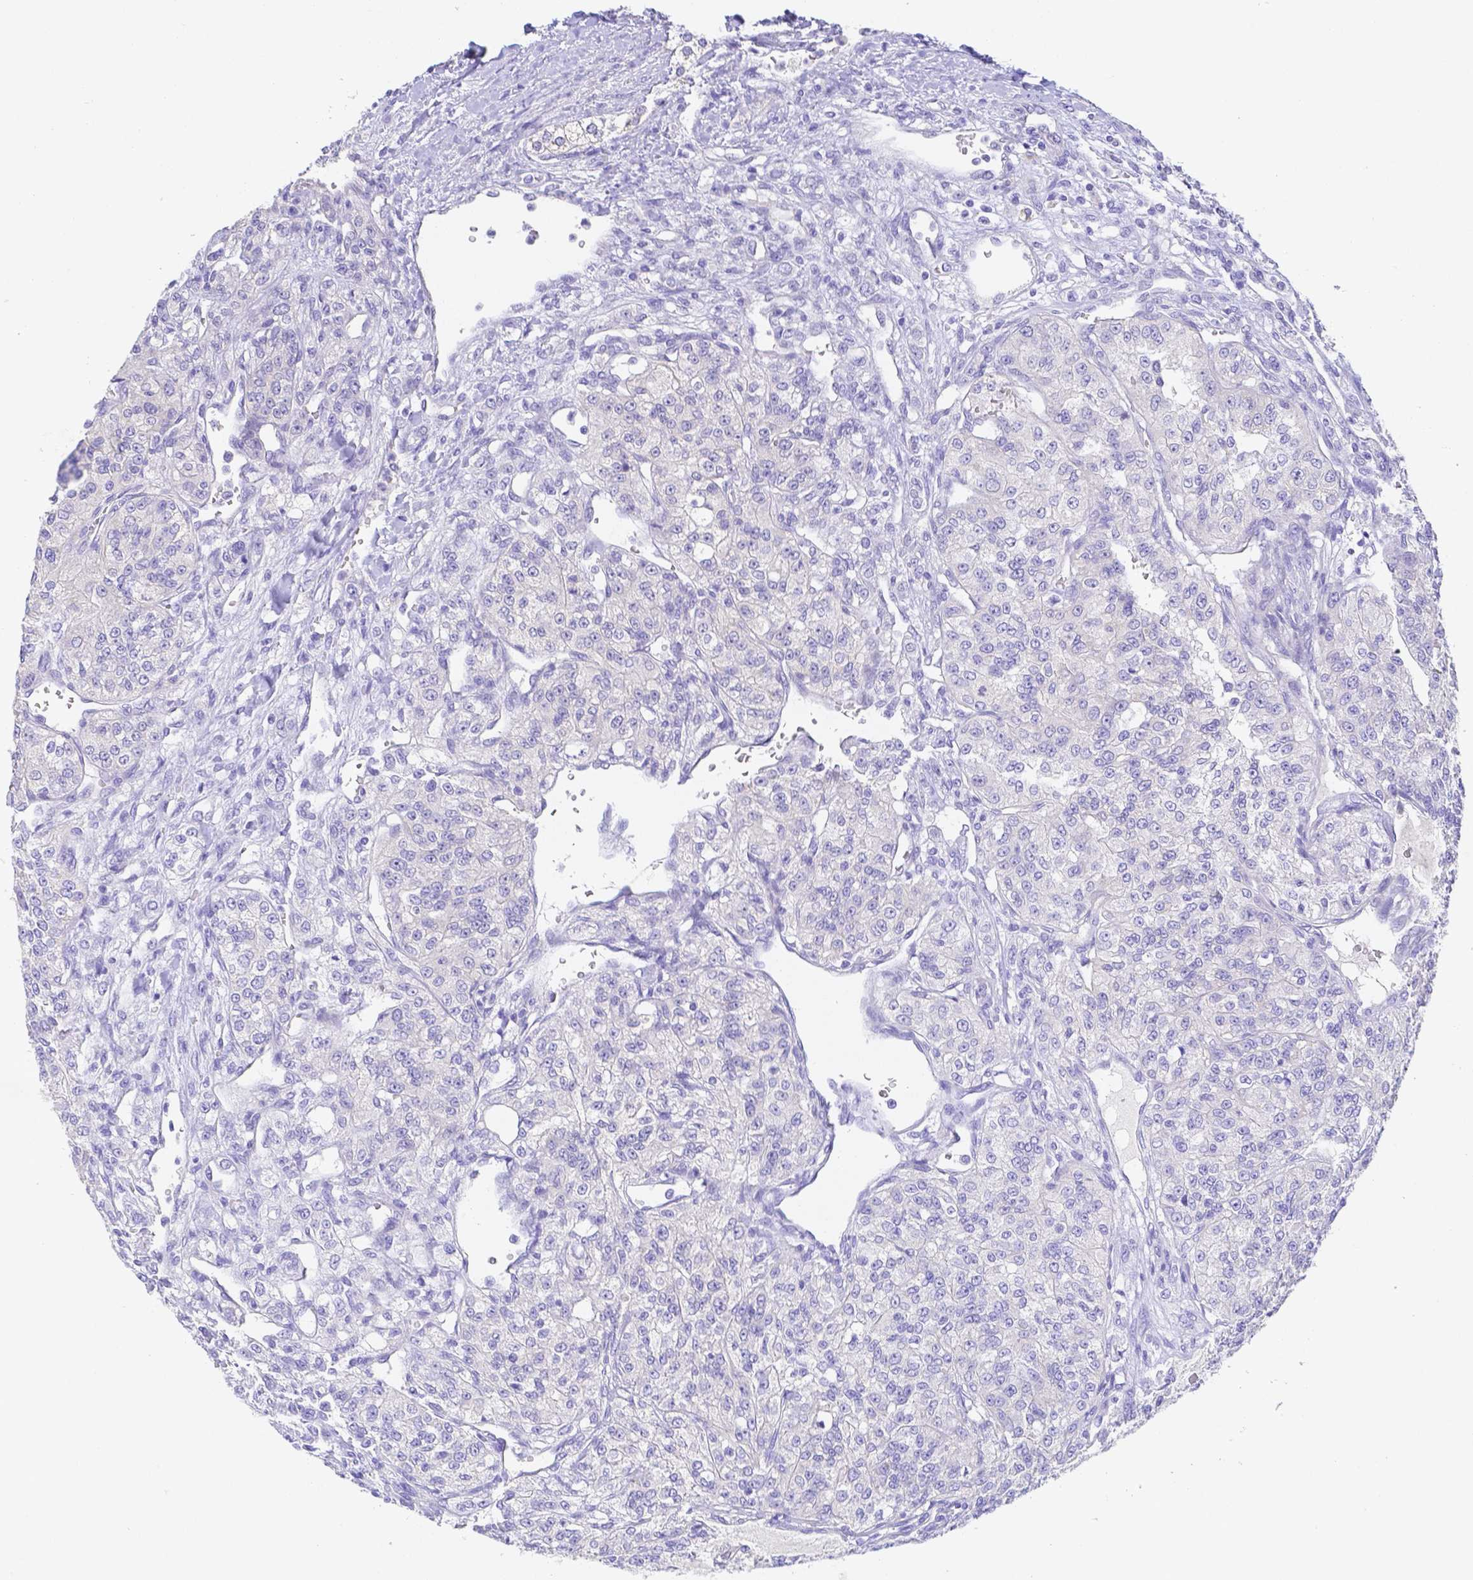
{"staining": {"intensity": "negative", "quantity": "none", "location": "none"}, "tissue": "renal cancer", "cell_type": "Tumor cells", "image_type": "cancer", "snomed": [{"axis": "morphology", "description": "Adenocarcinoma, NOS"}, {"axis": "topography", "description": "Kidney"}], "caption": "IHC of human renal cancer (adenocarcinoma) shows no staining in tumor cells.", "gene": "ZG16B", "patient": {"sex": "female", "age": 63}}